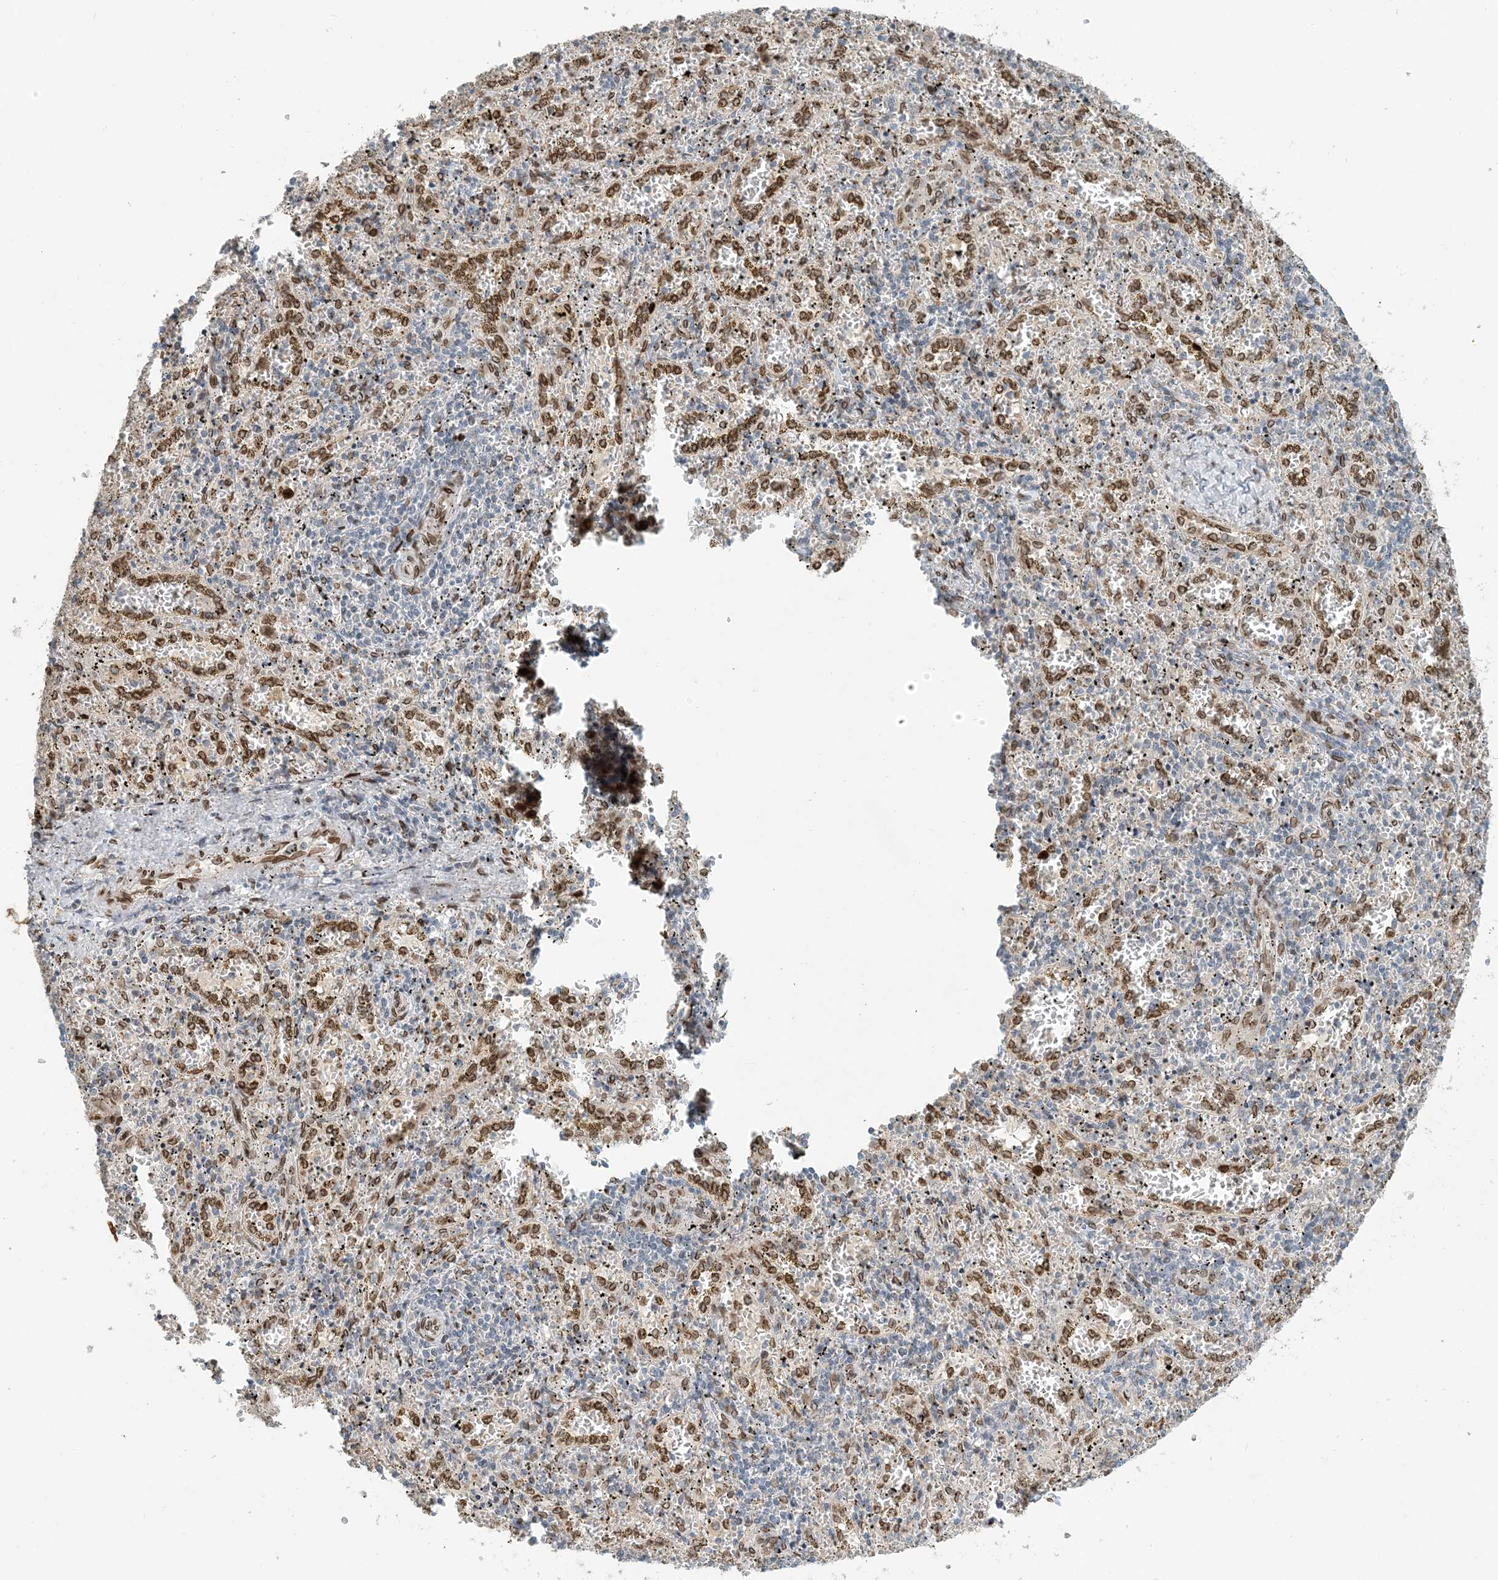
{"staining": {"intensity": "negative", "quantity": "none", "location": "none"}, "tissue": "spleen", "cell_type": "Cells in red pulp", "image_type": "normal", "snomed": [{"axis": "morphology", "description": "Normal tissue, NOS"}, {"axis": "topography", "description": "Spleen"}], "caption": "Cells in red pulp are negative for brown protein staining in unremarkable spleen. (Brightfield microscopy of DAB (3,3'-diaminobenzidine) IHC at high magnification).", "gene": "SLC35A2", "patient": {"sex": "male", "age": 11}}